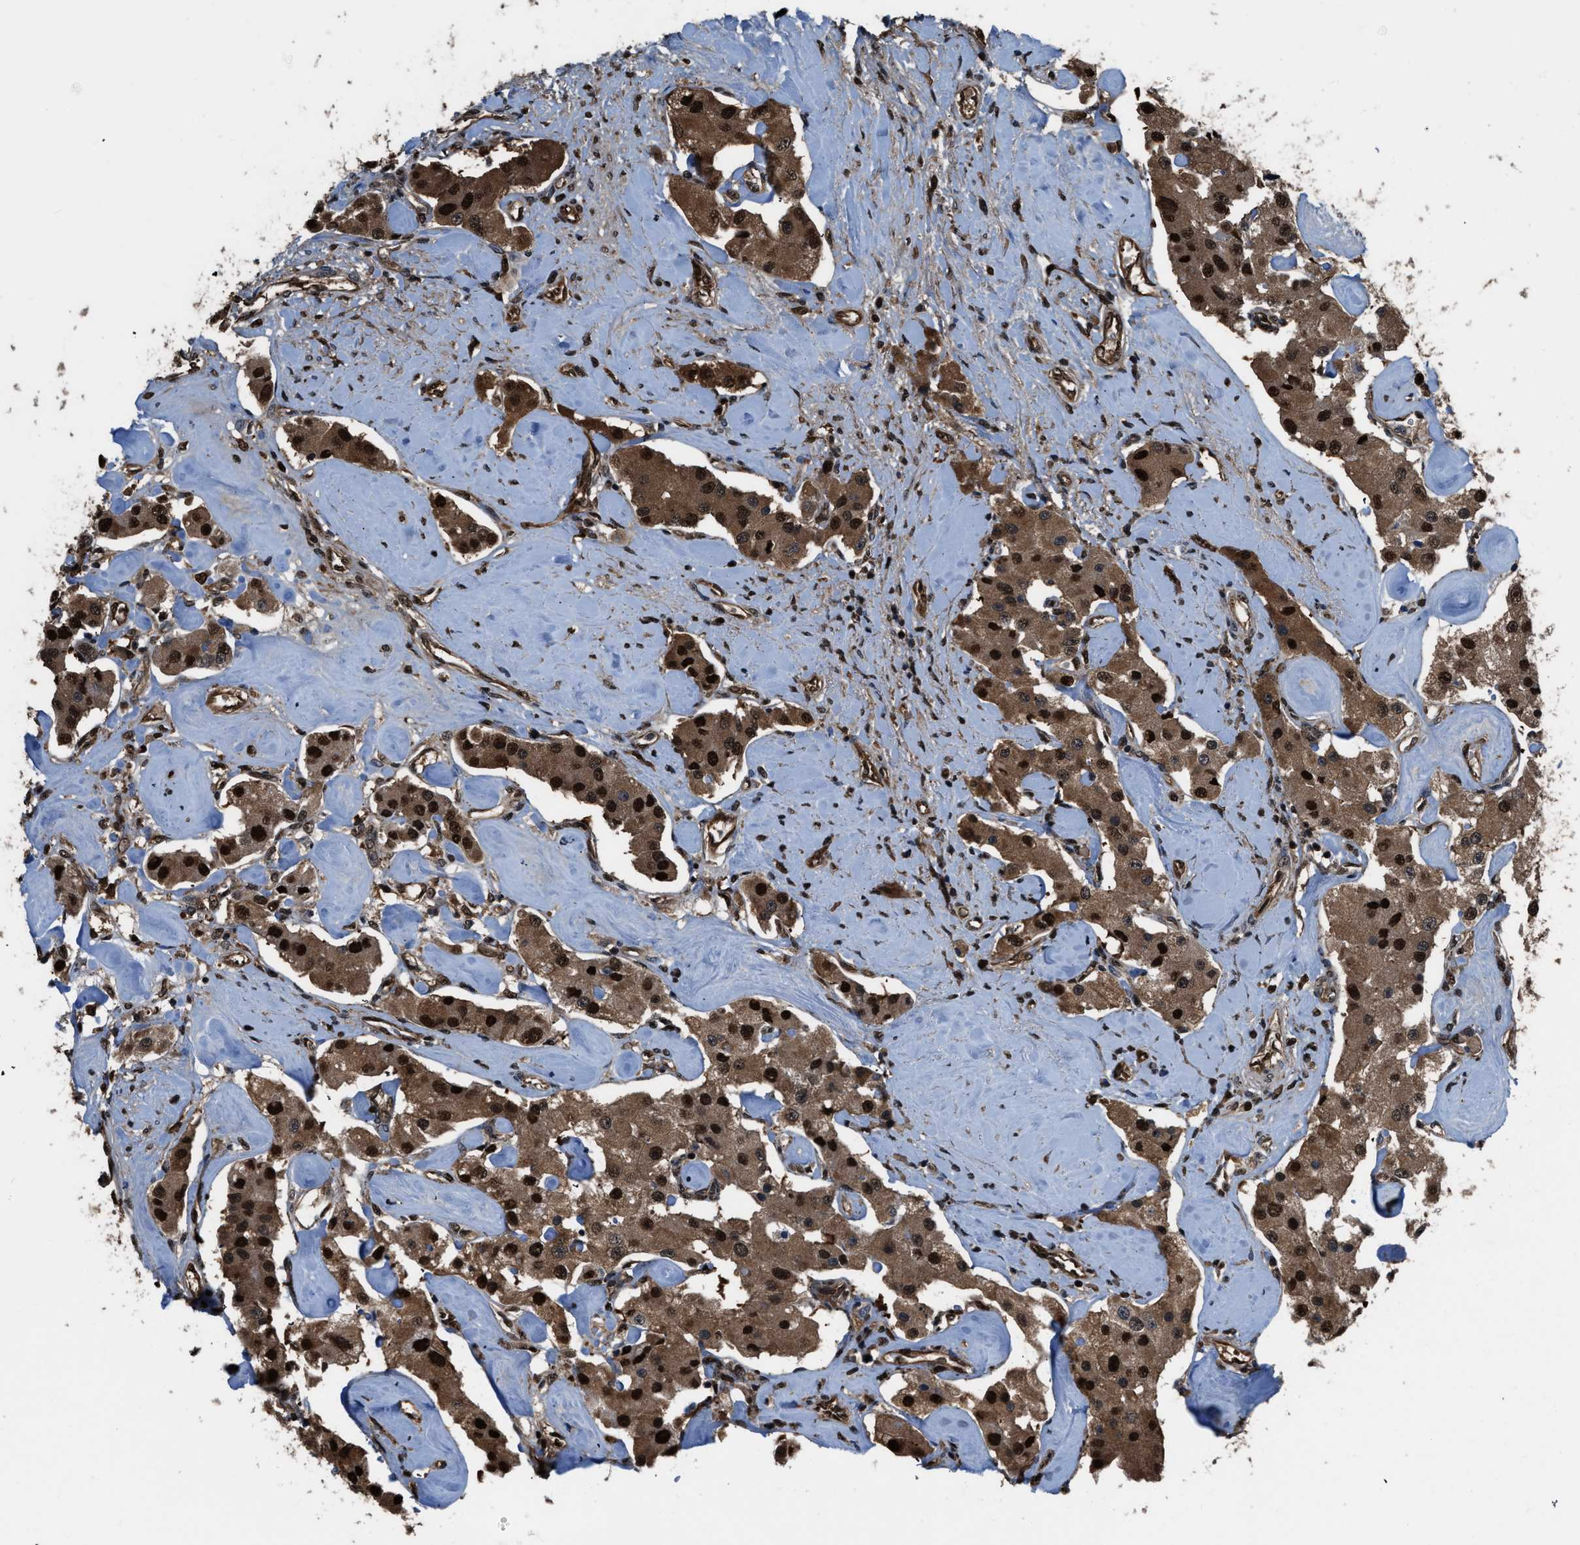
{"staining": {"intensity": "strong", "quantity": ">75%", "location": "cytoplasmic/membranous,nuclear"}, "tissue": "carcinoid", "cell_type": "Tumor cells", "image_type": "cancer", "snomed": [{"axis": "morphology", "description": "Carcinoid, malignant, NOS"}, {"axis": "topography", "description": "Pancreas"}], "caption": "Immunohistochemistry (IHC) (DAB) staining of human carcinoid shows strong cytoplasmic/membranous and nuclear protein staining in approximately >75% of tumor cells. The staining was performed using DAB to visualize the protein expression in brown, while the nuclei were stained in blue with hematoxylin (Magnification: 20x).", "gene": "FNTA", "patient": {"sex": "male", "age": 41}}